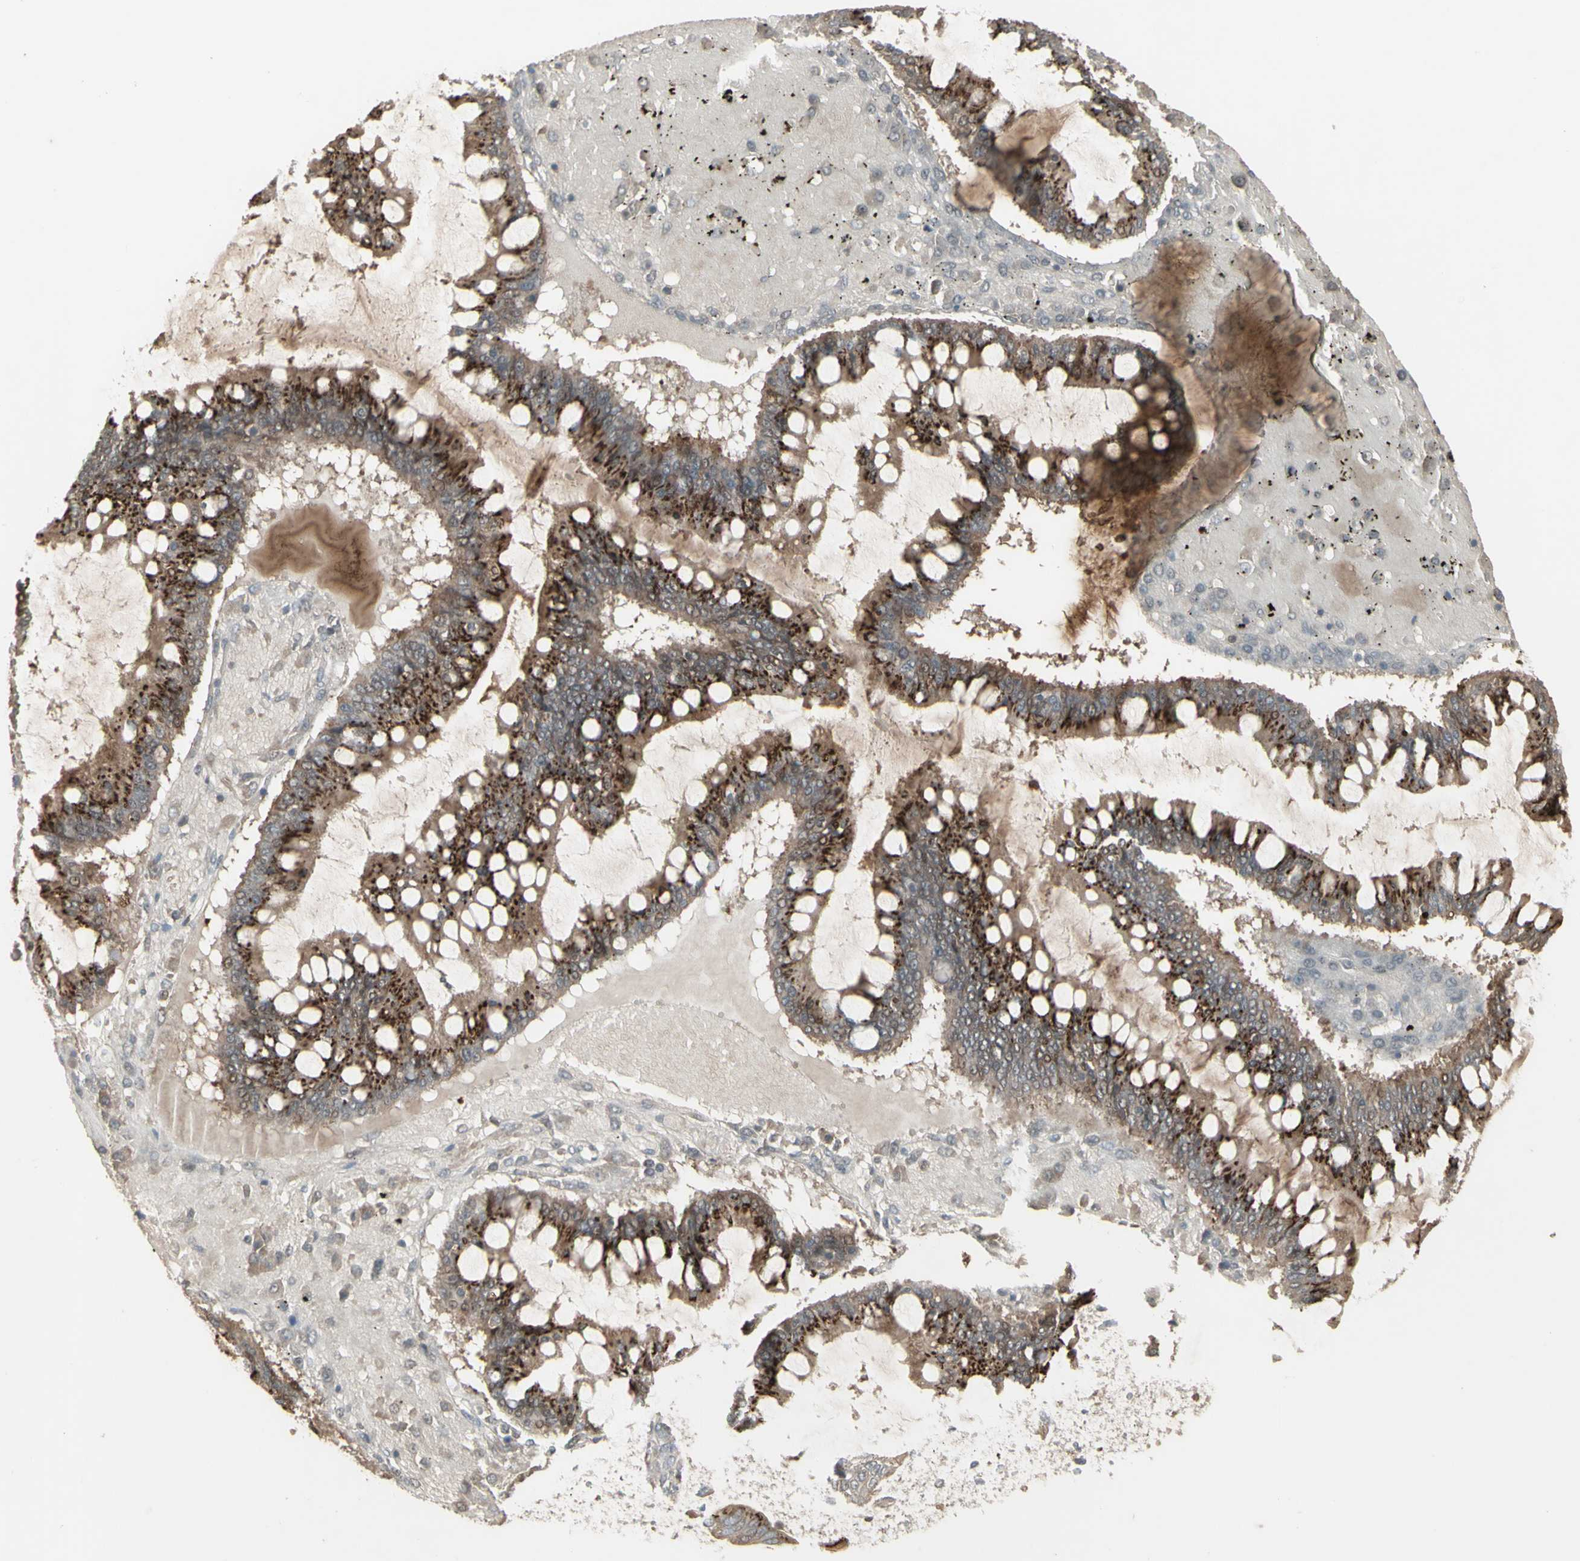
{"staining": {"intensity": "negative", "quantity": "none", "location": "none"}, "tissue": "ovarian cancer", "cell_type": "Tumor cells", "image_type": "cancer", "snomed": [{"axis": "morphology", "description": "Cystadenocarcinoma, mucinous, NOS"}, {"axis": "topography", "description": "Ovary"}], "caption": "Histopathology image shows no protein staining in tumor cells of ovarian mucinous cystadenocarcinoma tissue. (DAB immunohistochemistry (IHC) visualized using brightfield microscopy, high magnification).", "gene": "CSK", "patient": {"sex": "female", "age": 73}}